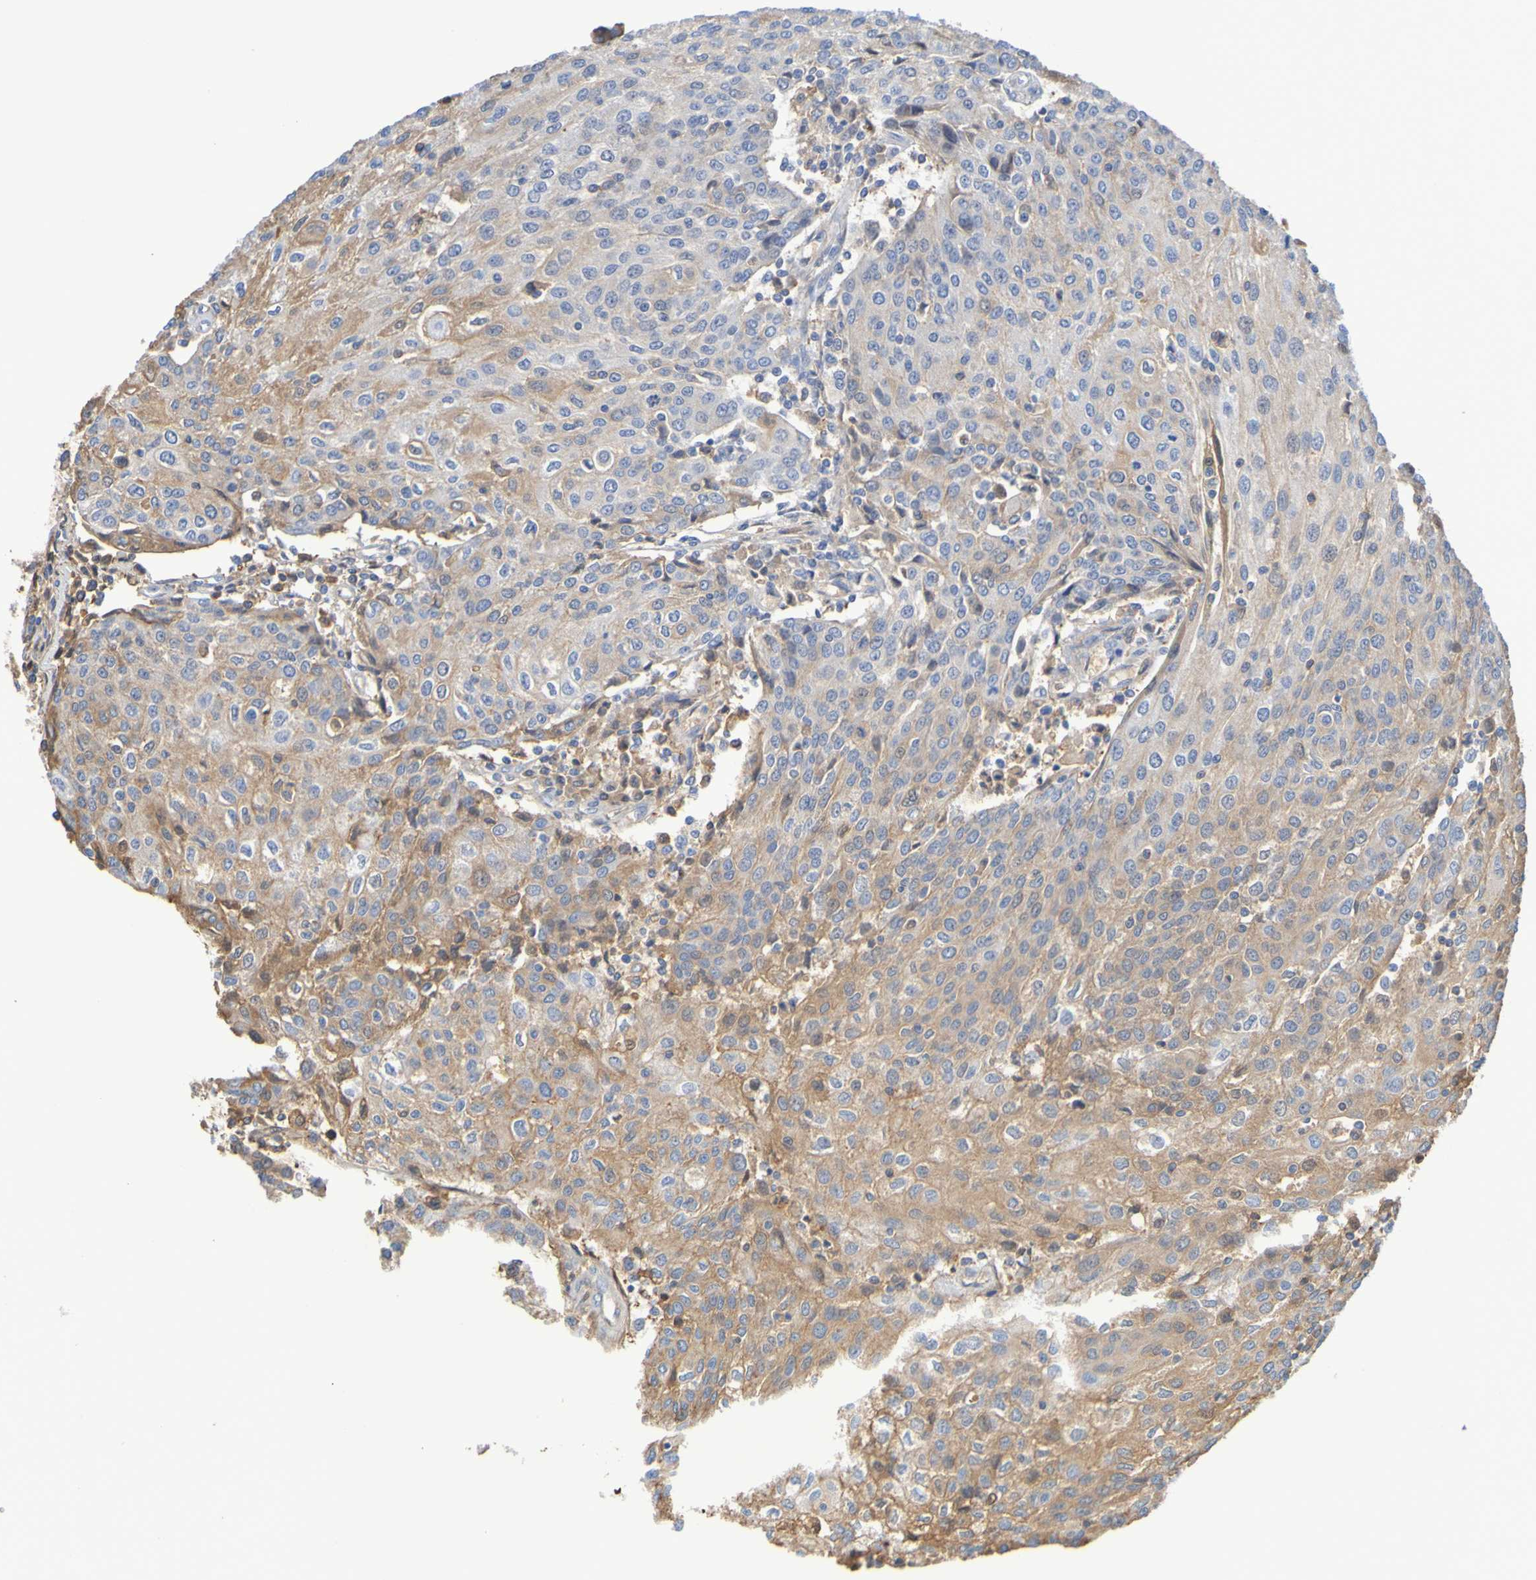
{"staining": {"intensity": "moderate", "quantity": "25%-75%", "location": "cytoplasmic/membranous"}, "tissue": "urothelial cancer", "cell_type": "Tumor cells", "image_type": "cancer", "snomed": [{"axis": "morphology", "description": "Urothelial carcinoma, High grade"}, {"axis": "topography", "description": "Urinary bladder"}], "caption": "Human high-grade urothelial carcinoma stained with a brown dye exhibits moderate cytoplasmic/membranous positive staining in about 25%-75% of tumor cells.", "gene": "GAB3", "patient": {"sex": "female", "age": 85}}